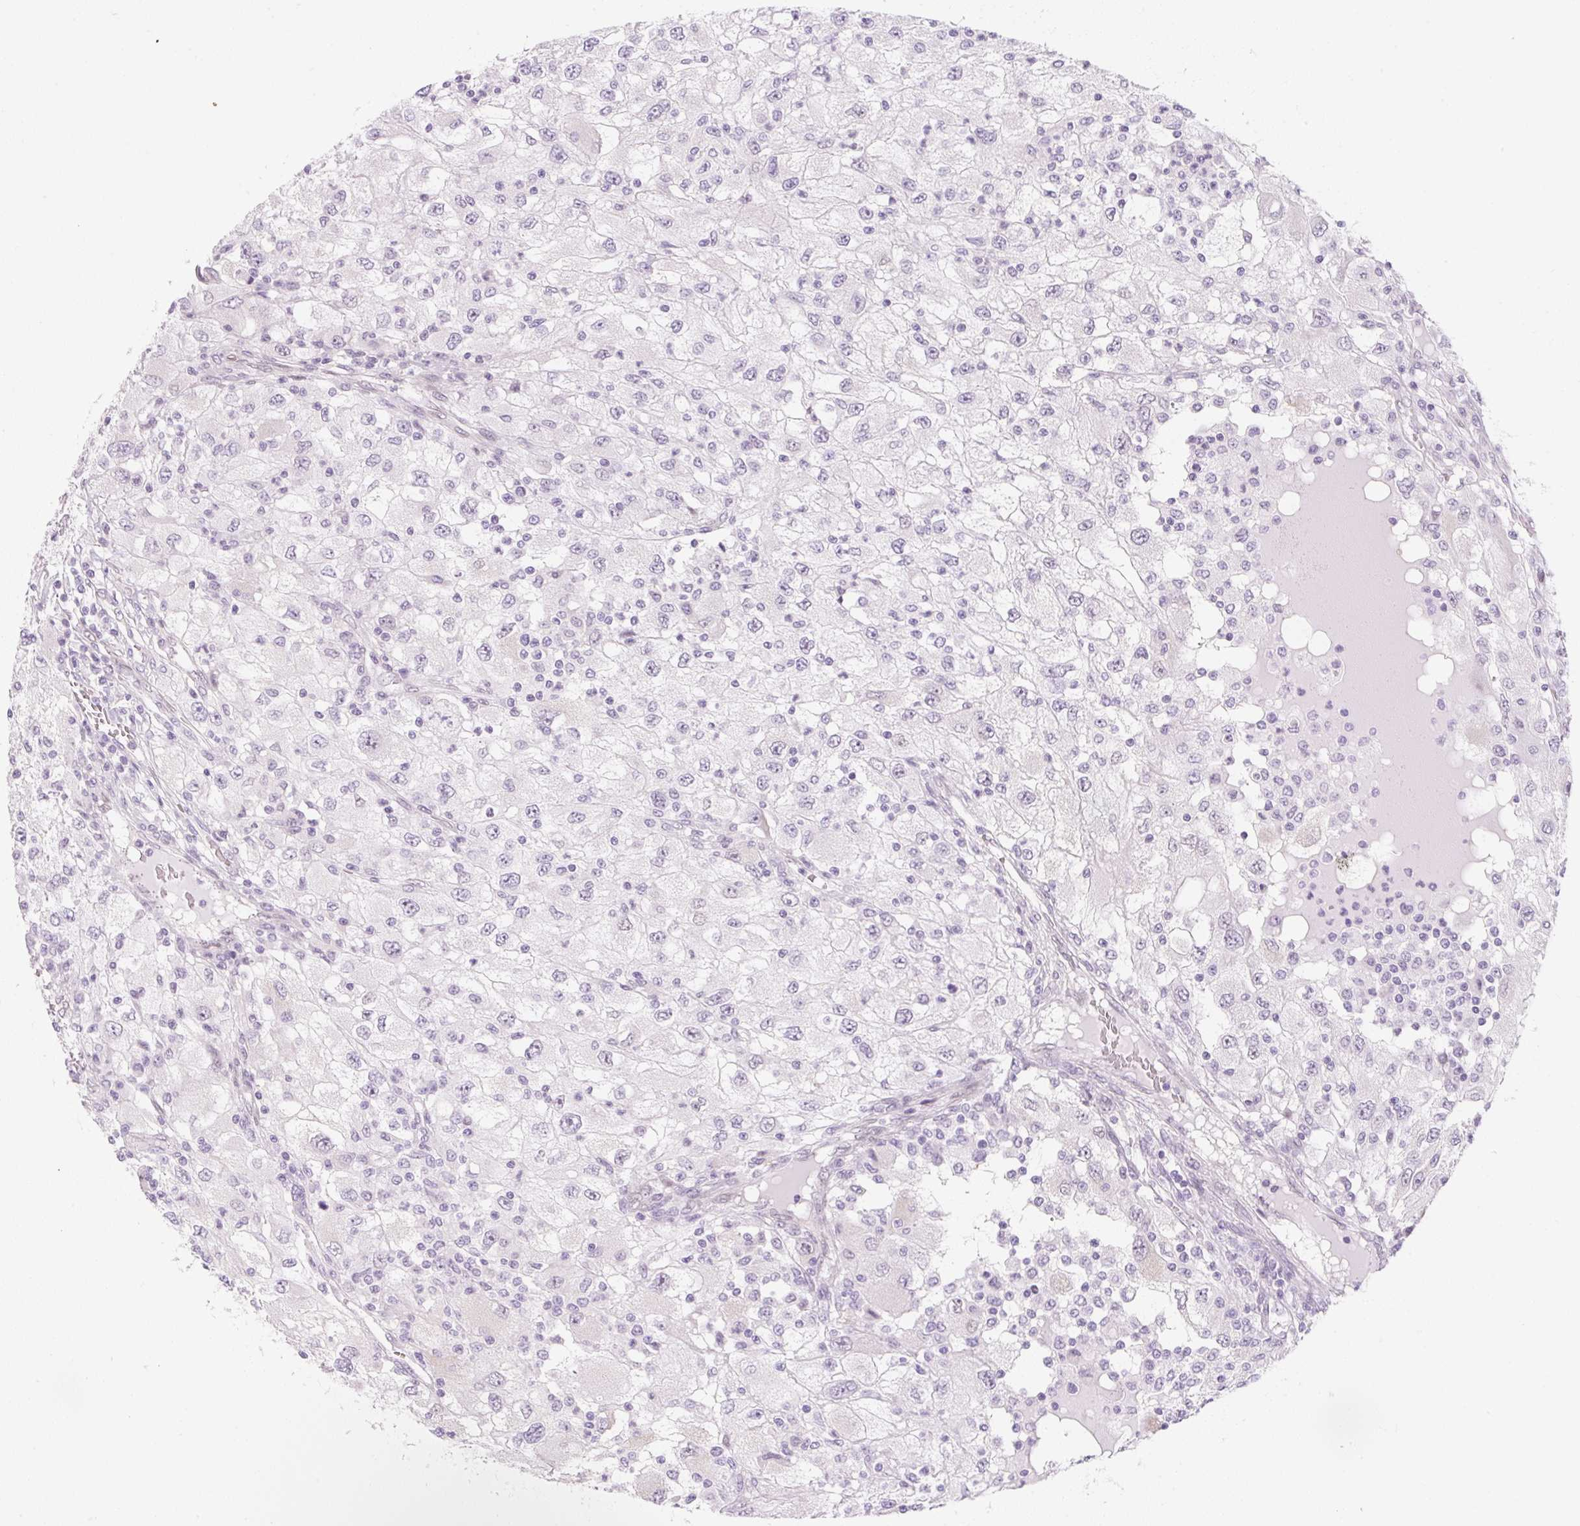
{"staining": {"intensity": "negative", "quantity": "none", "location": "none"}, "tissue": "renal cancer", "cell_type": "Tumor cells", "image_type": "cancer", "snomed": [{"axis": "morphology", "description": "Adenocarcinoma, NOS"}, {"axis": "topography", "description": "Kidney"}], "caption": "Immunohistochemical staining of human renal cancer (adenocarcinoma) exhibits no significant positivity in tumor cells.", "gene": "SYNE3", "patient": {"sex": "female", "age": 67}}